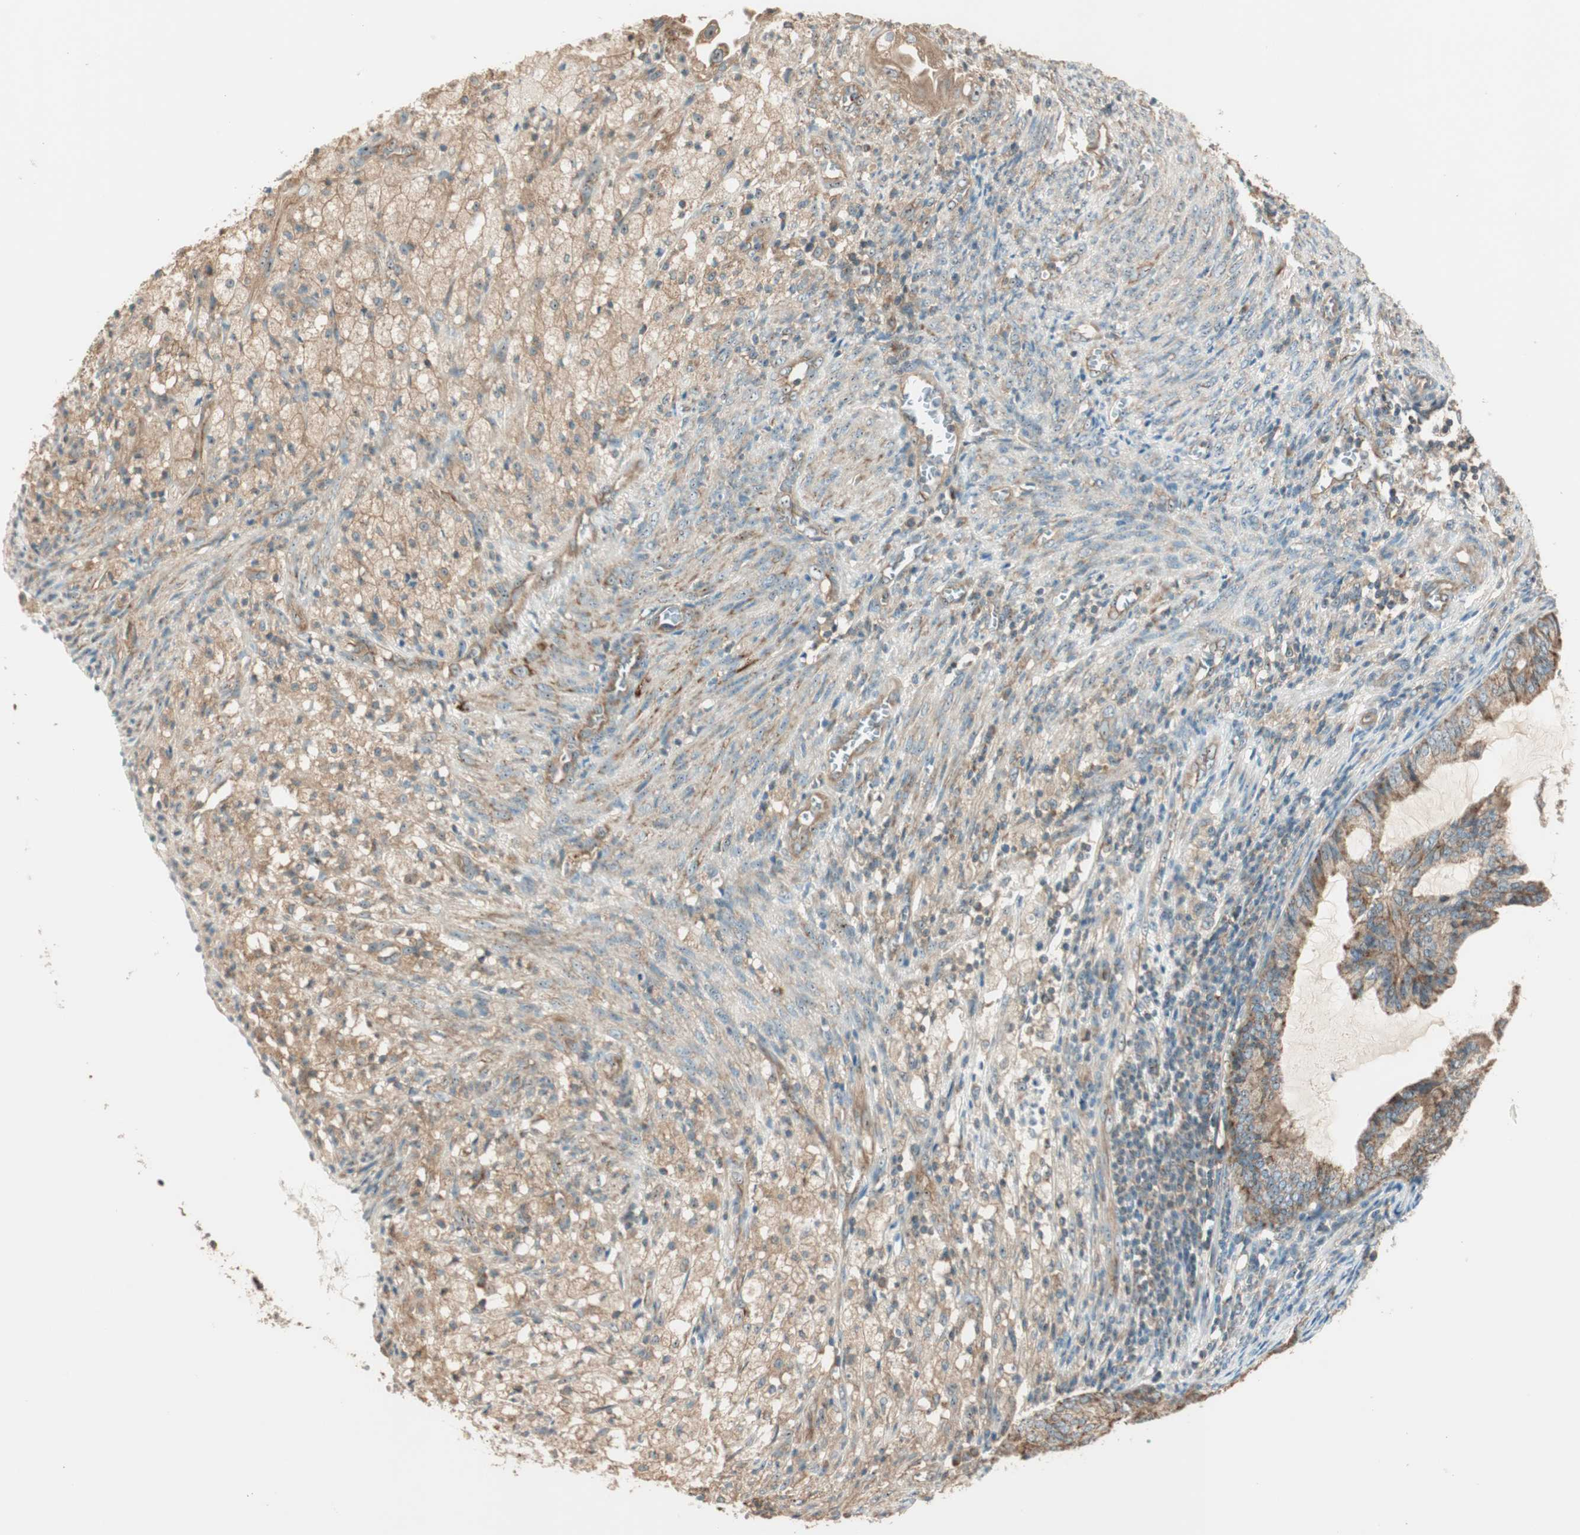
{"staining": {"intensity": "moderate", "quantity": ">75%", "location": "cytoplasmic/membranous"}, "tissue": "cervical cancer", "cell_type": "Tumor cells", "image_type": "cancer", "snomed": [{"axis": "morphology", "description": "Normal tissue, NOS"}, {"axis": "morphology", "description": "Adenocarcinoma, NOS"}, {"axis": "topography", "description": "Cervix"}, {"axis": "topography", "description": "Endometrium"}], "caption": "Protein staining of cervical cancer (adenocarcinoma) tissue demonstrates moderate cytoplasmic/membranous expression in about >75% of tumor cells.", "gene": "CC2D1A", "patient": {"sex": "female", "age": 86}}